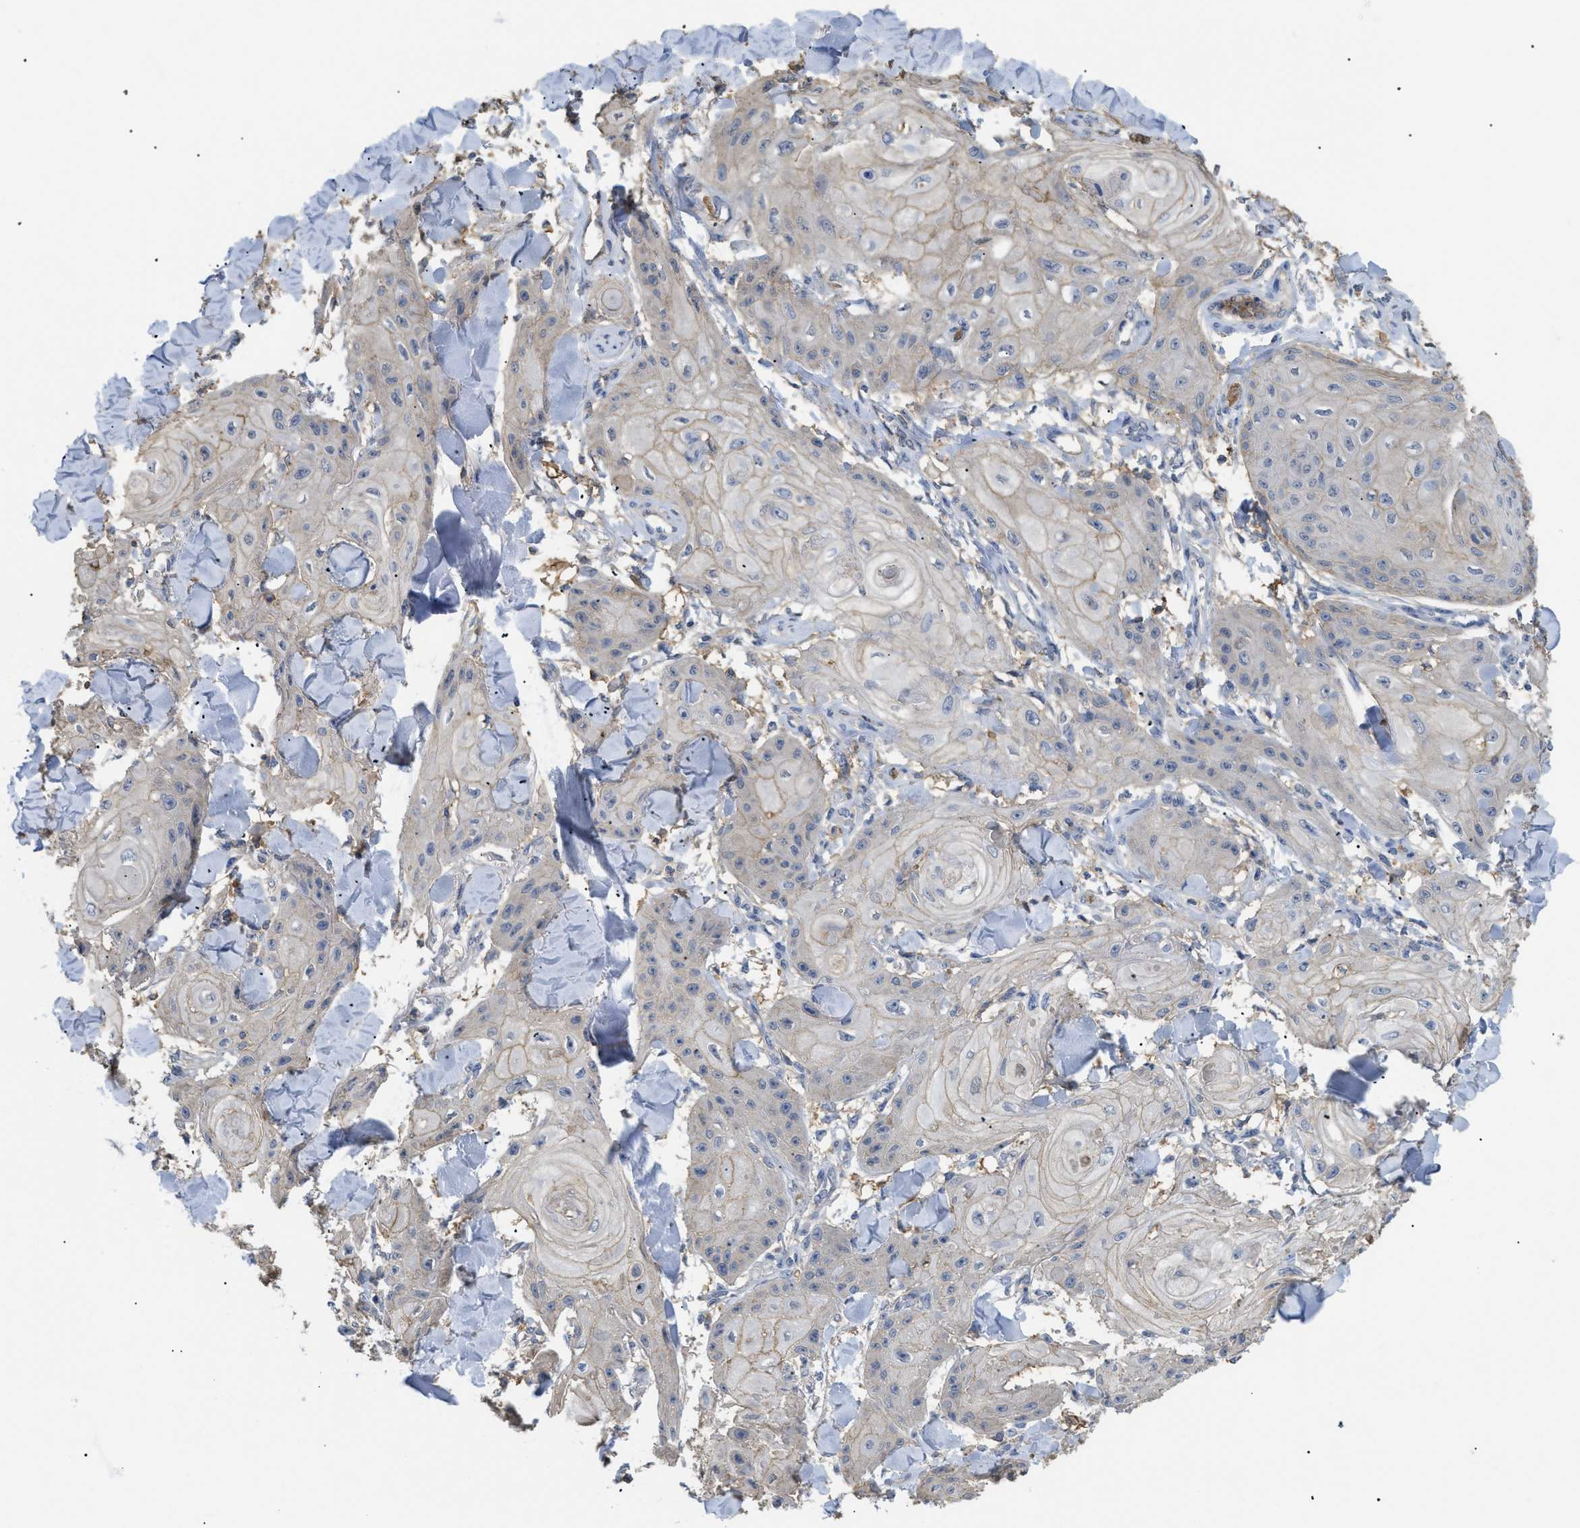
{"staining": {"intensity": "negative", "quantity": "none", "location": "none"}, "tissue": "skin cancer", "cell_type": "Tumor cells", "image_type": "cancer", "snomed": [{"axis": "morphology", "description": "Squamous cell carcinoma, NOS"}, {"axis": "topography", "description": "Skin"}], "caption": "Immunohistochemical staining of skin cancer (squamous cell carcinoma) shows no significant staining in tumor cells.", "gene": "ANXA4", "patient": {"sex": "male", "age": 74}}